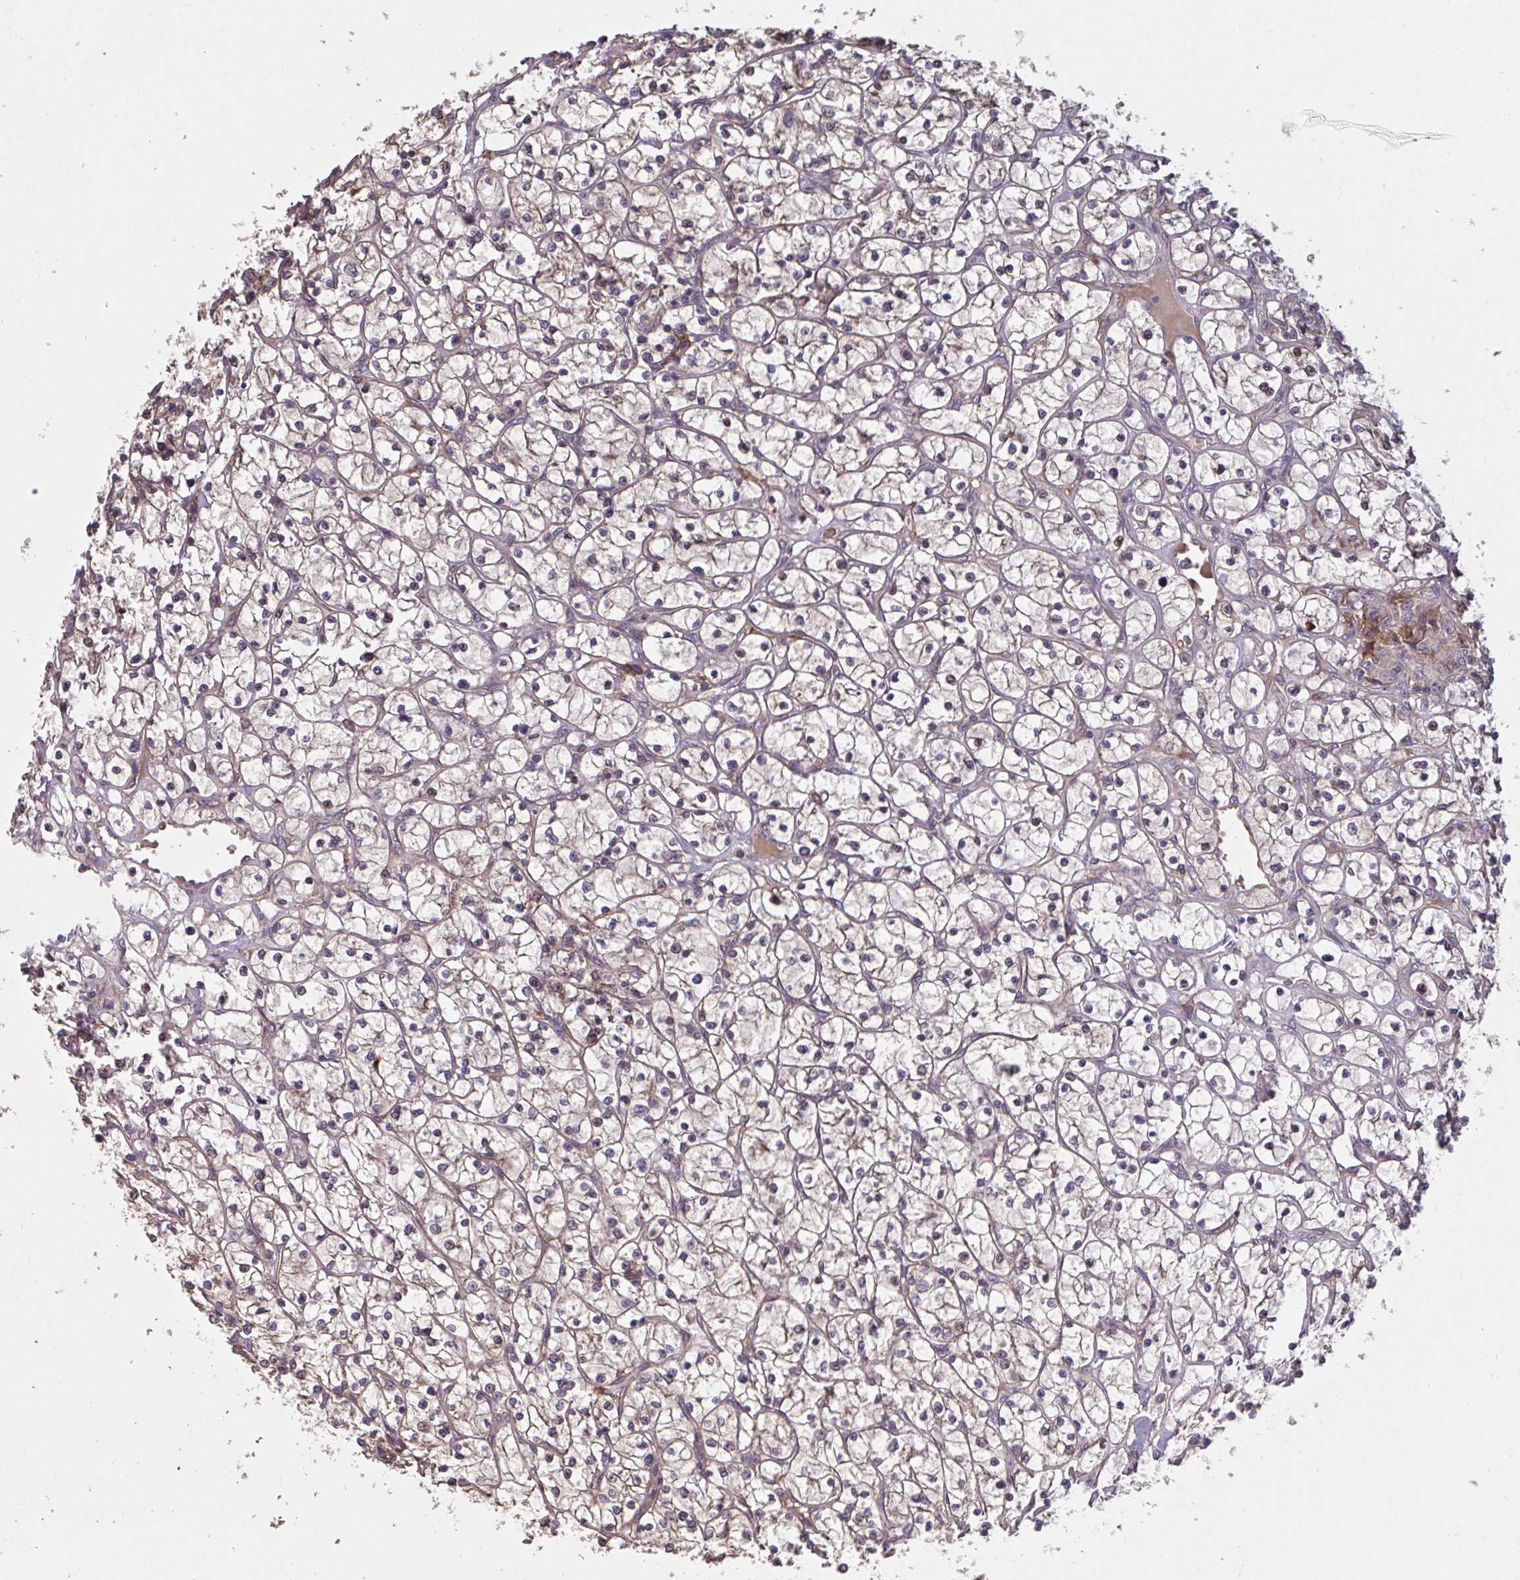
{"staining": {"intensity": "weak", "quantity": ">75%", "location": "cytoplasmic/membranous"}, "tissue": "renal cancer", "cell_type": "Tumor cells", "image_type": "cancer", "snomed": [{"axis": "morphology", "description": "Adenocarcinoma, NOS"}, {"axis": "topography", "description": "Kidney"}], "caption": "This is a histology image of immunohistochemistry staining of renal cancer (adenocarcinoma), which shows weak expression in the cytoplasmic/membranous of tumor cells.", "gene": "CD1E", "patient": {"sex": "female", "age": 64}}